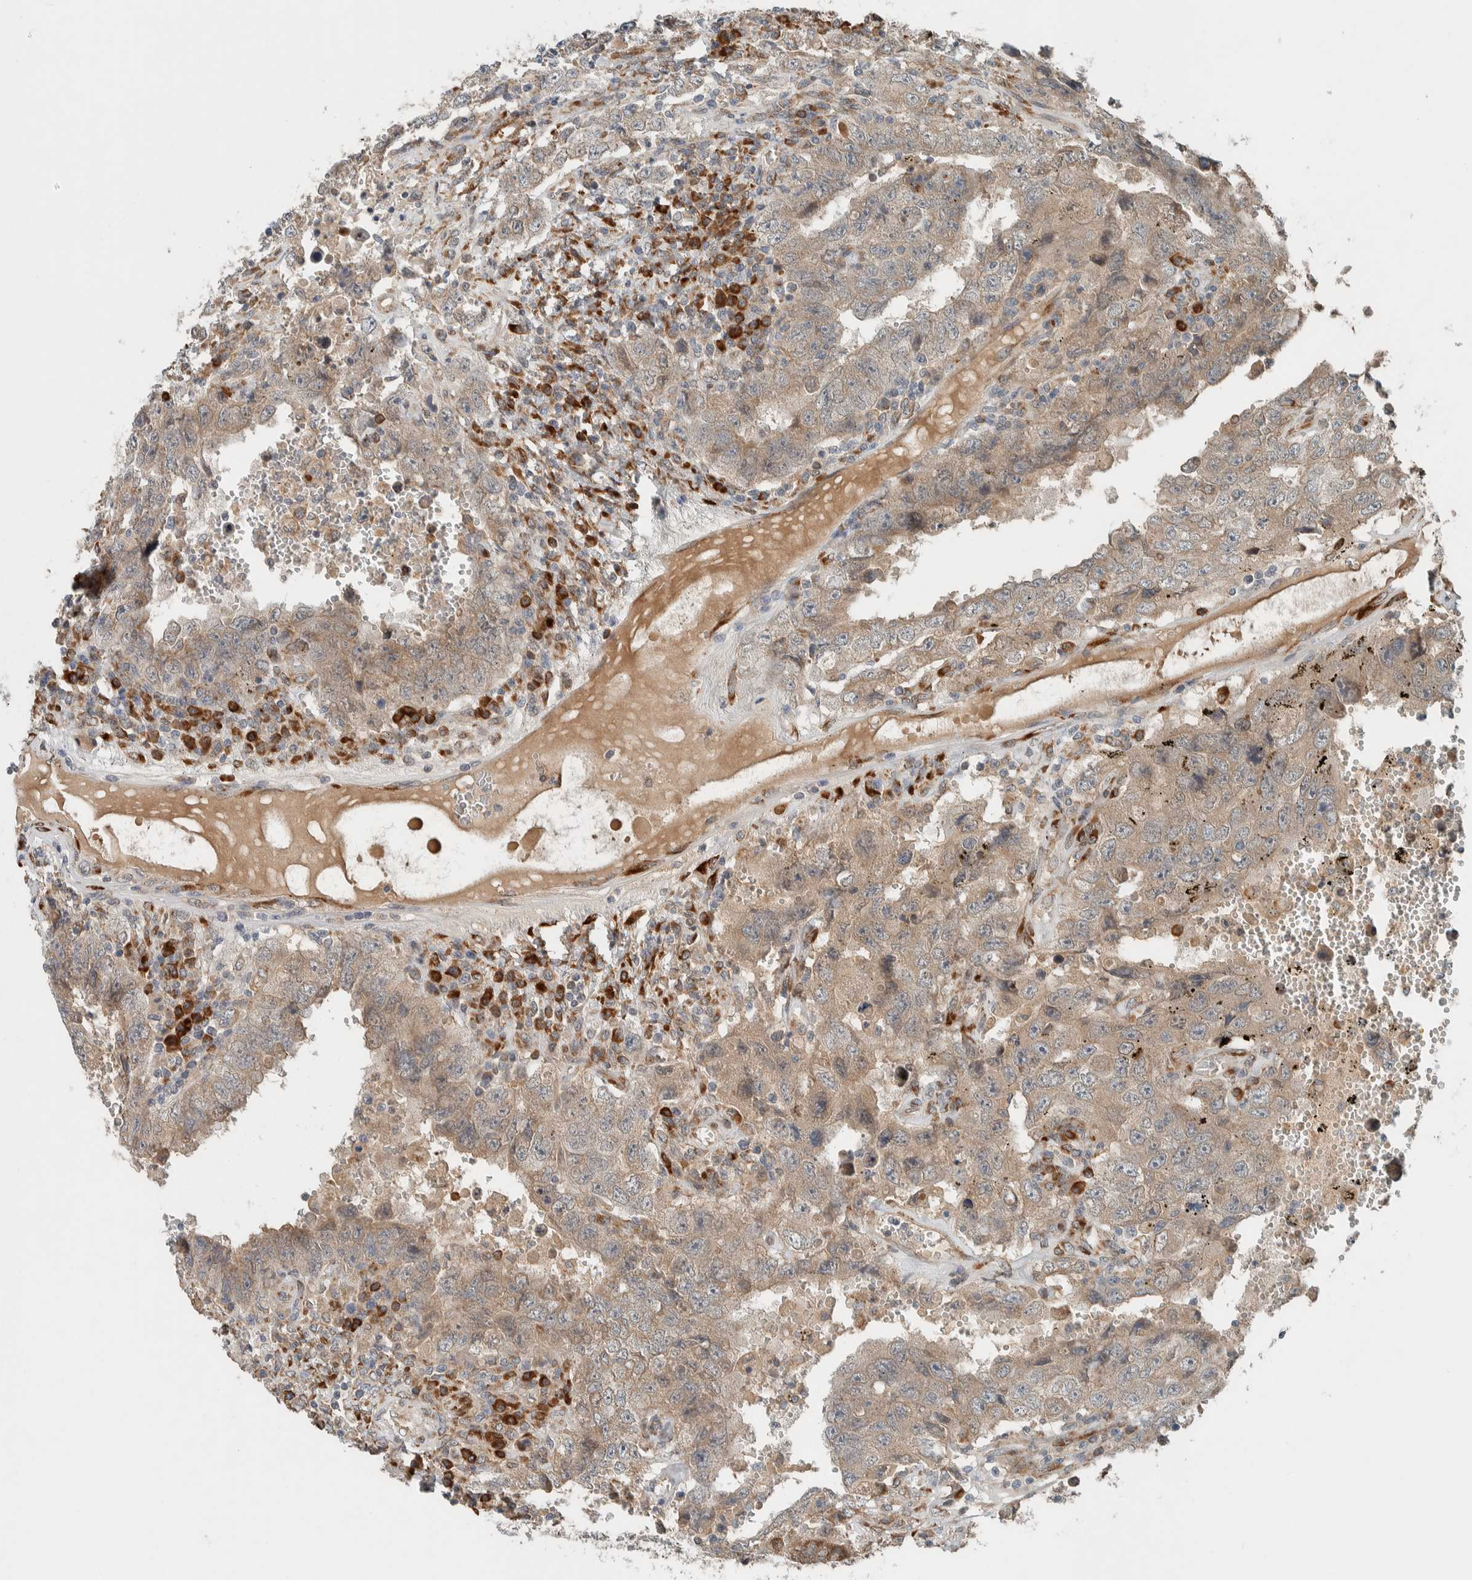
{"staining": {"intensity": "weak", "quantity": ">75%", "location": "cytoplasmic/membranous"}, "tissue": "testis cancer", "cell_type": "Tumor cells", "image_type": "cancer", "snomed": [{"axis": "morphology", "description": "Carcinoma, Embryonal, NOS"}, {"axis": "topography", "description": "Testis"}], "caption": "Approximately >75% of tumor cells in embryonal carcinoma (testis) show weak cytoplasmic/membranous protein staining as visualized by brown immunohistochemical staining.", "gene": "CTBP2", "patient": {"sex": "male", "age": 26}}